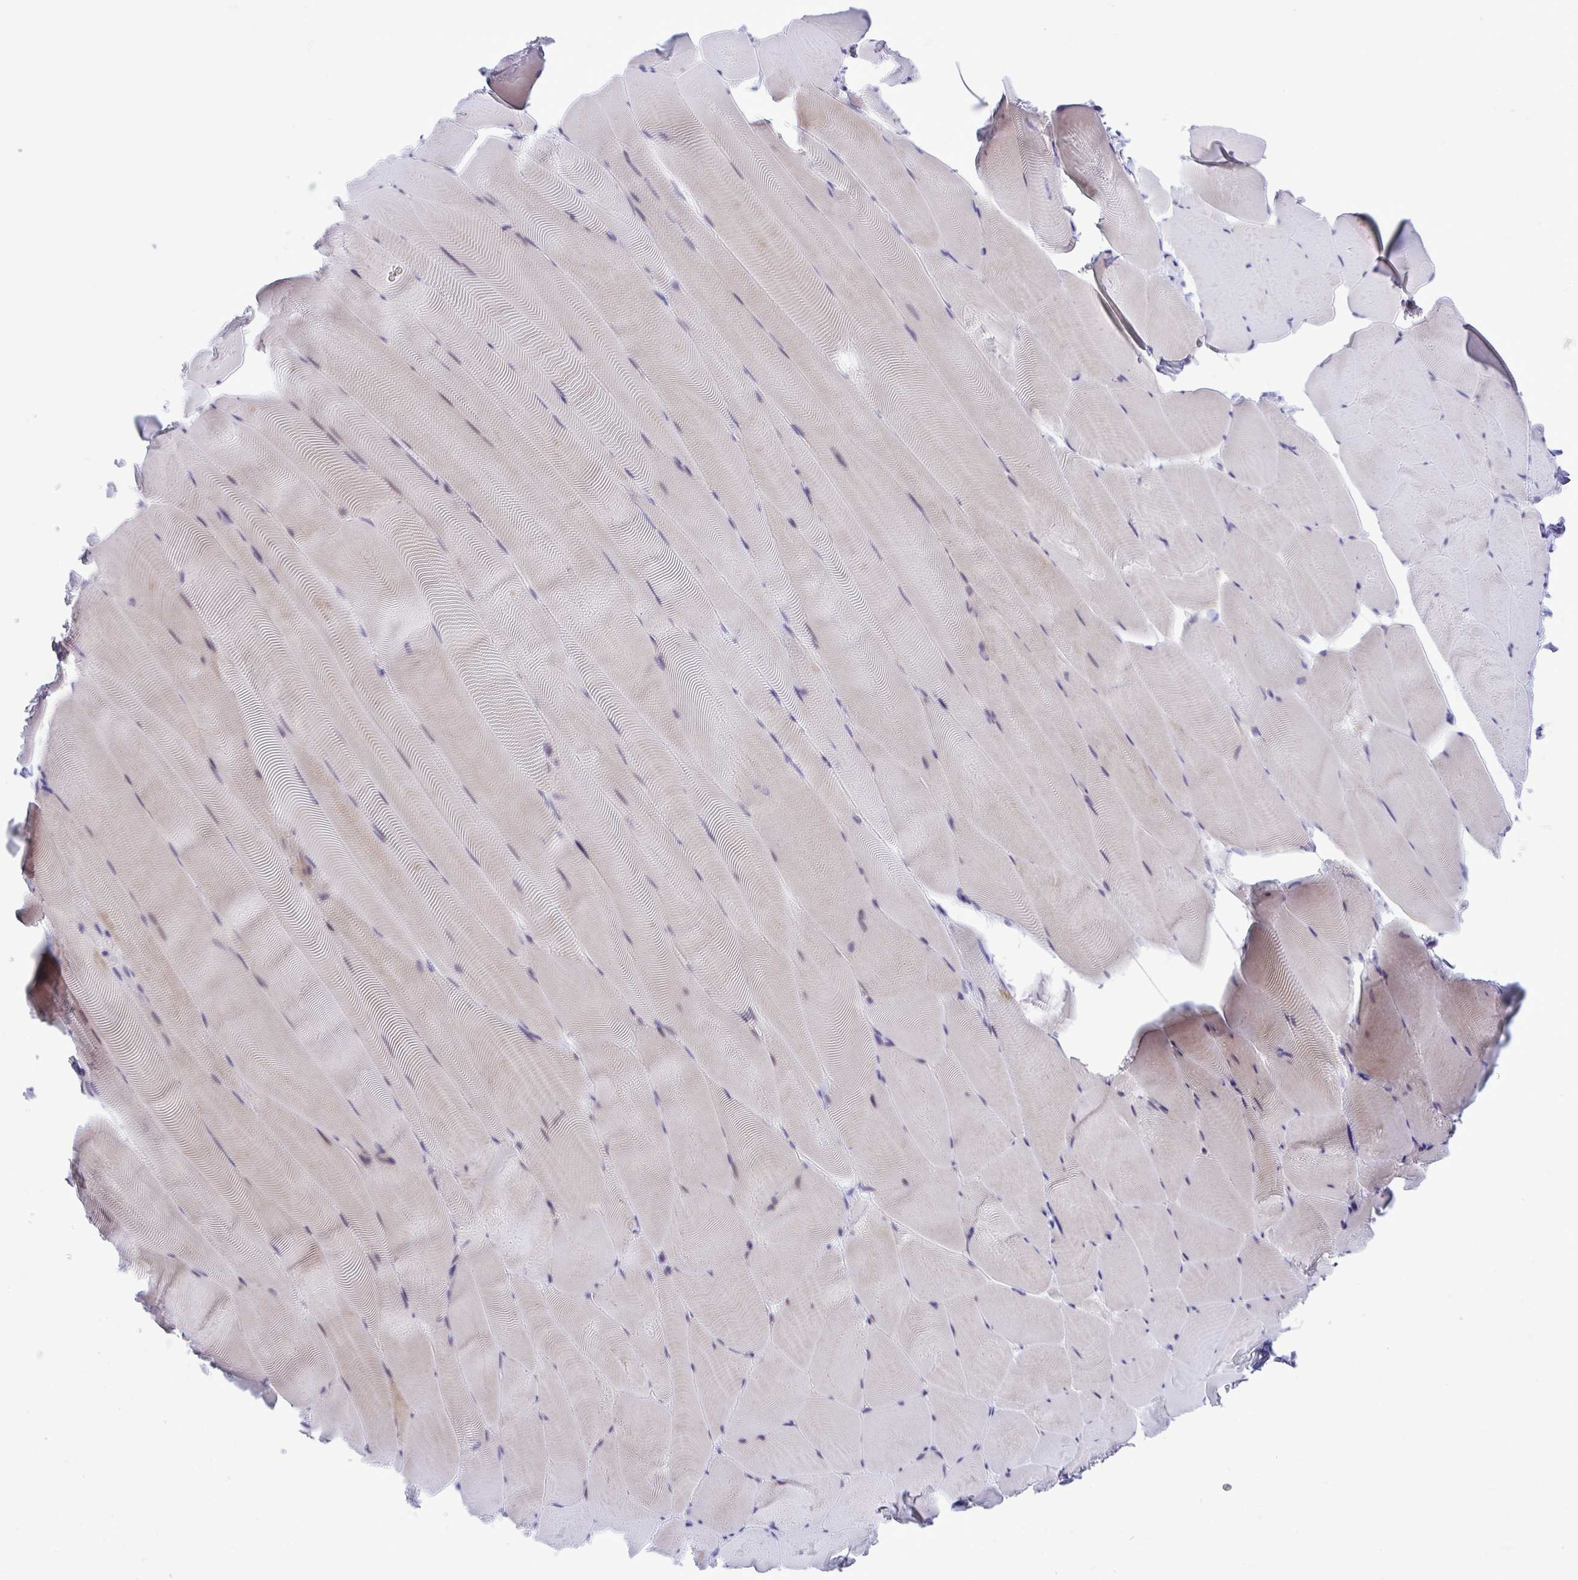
{"staining": {"intensity": "negative", "quantity": "none", "location": "none"}, "tissue": "skeletal muscle", "cell_type": "Myocytes", "image_type": "normal", "snomed": [{"axis": "morphology", "description": "Normal tissue, NOS"}, {"axis": "topography", "description": "Skeletal muscle"}], "caption": "Immunohistochemistry histopathology image of unremarkable skeletal muscle: human skeletal muscle stained with DAB (3,3'-diaminobenzidine) demonstrates no significant protein staining in myocytes.", "gene": "ISL1", "patient": {"sex": "female", "age": 64}}